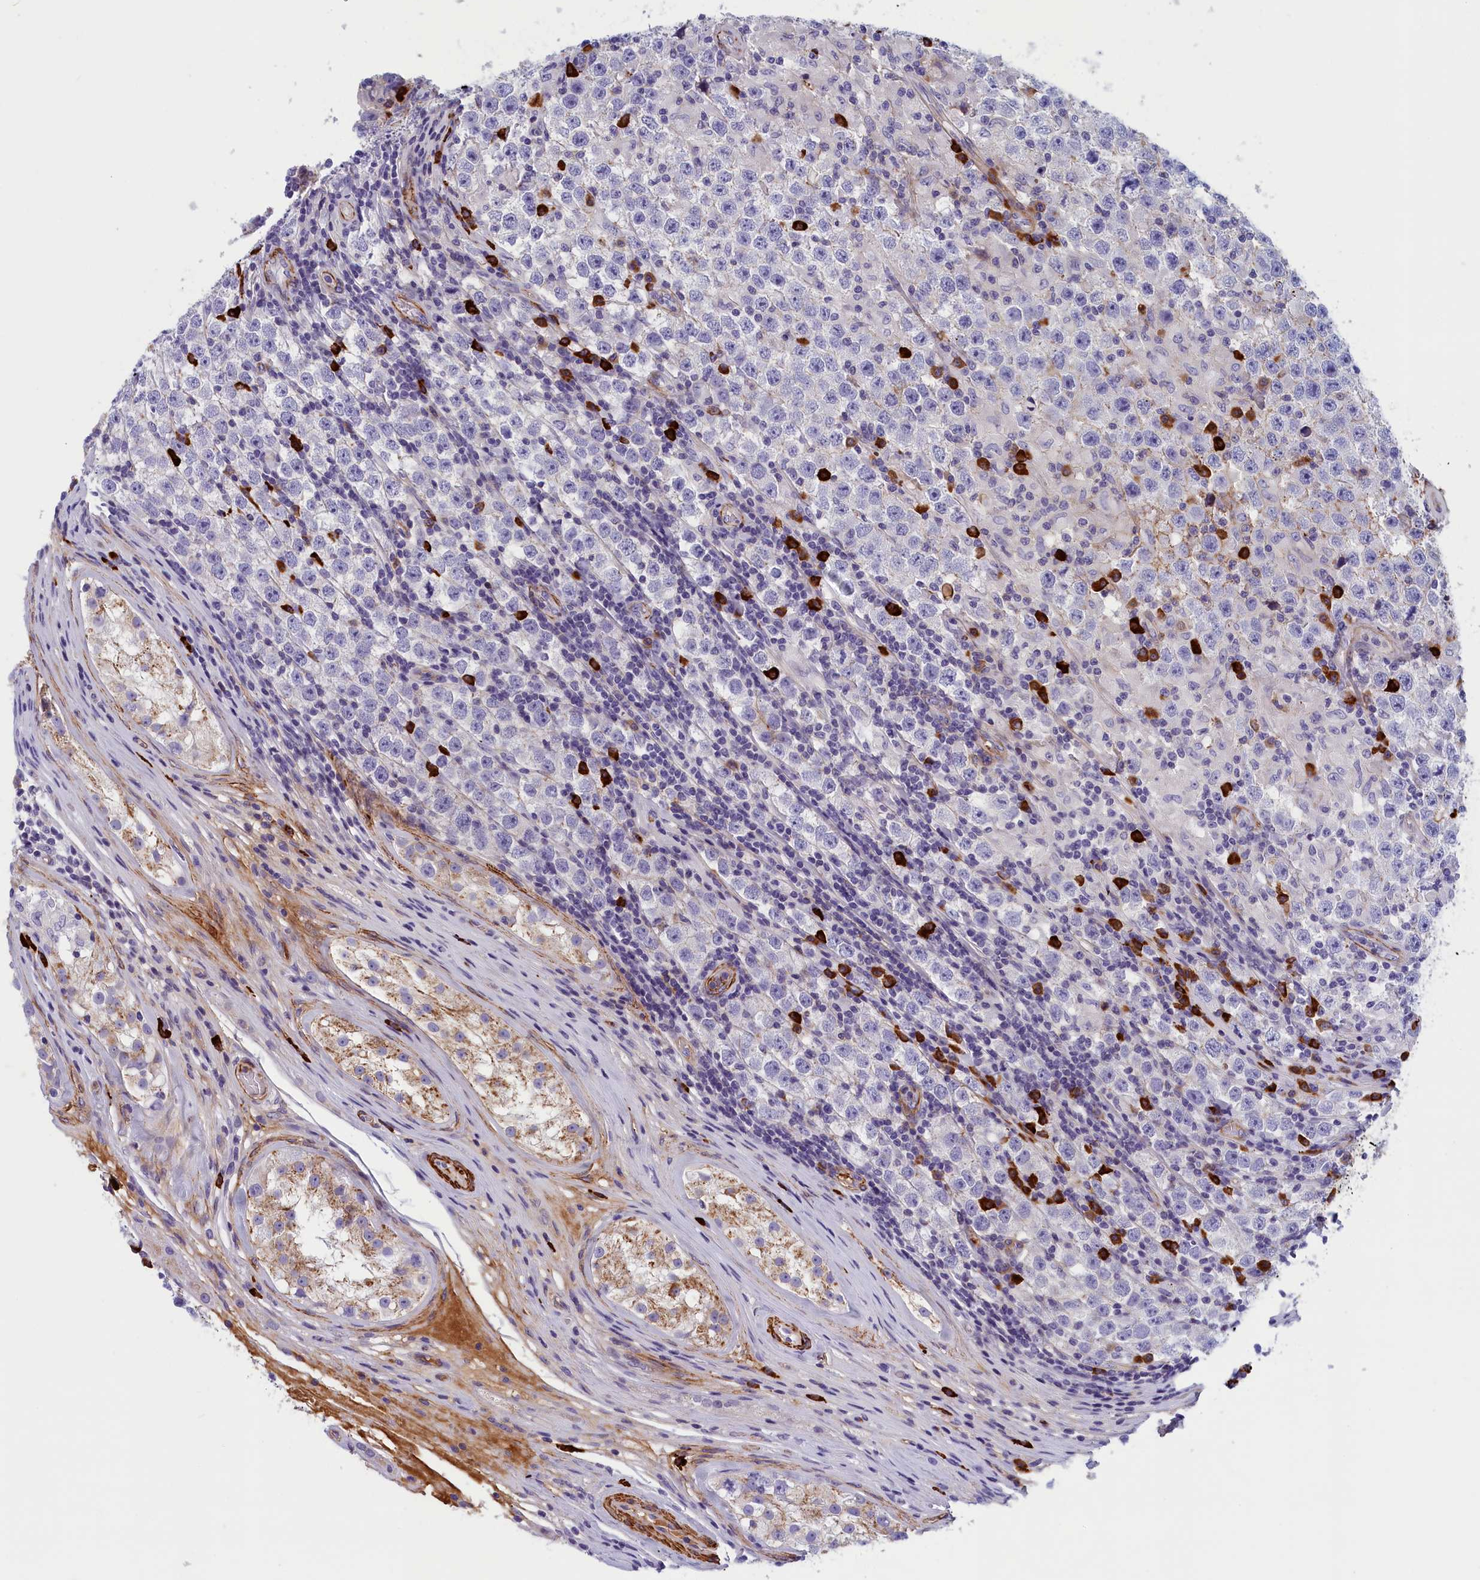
{"staining": {"intensity": "negative", "quantity": "none", "location": "none"}, "tissue": "testis cancer", "cell_type": "Tumor cells", "image_type": "cancer", "snomed": [{"axis": "morphology", "description": "Normal tissue, NOS"}, {"axis": "morphology", "description": "Urothelial carcinoma, High grade"}, {"axis": "morphology", "description": "Seminoma, NOS"}, {"axis": "morphology", "description": "Carcinoma, Embryonal, NOS"}, {"axis": "topography", "description": "Urinary bladder"}, {"axis": "topography", "description": "Testis"}], "caption": "Photomicrograph shows no significant protein positivity in tumor cells of embryonal carcinoma (testis).", "gene": "BCL2L13", "patient": {"sex": "male", "age": 41}}